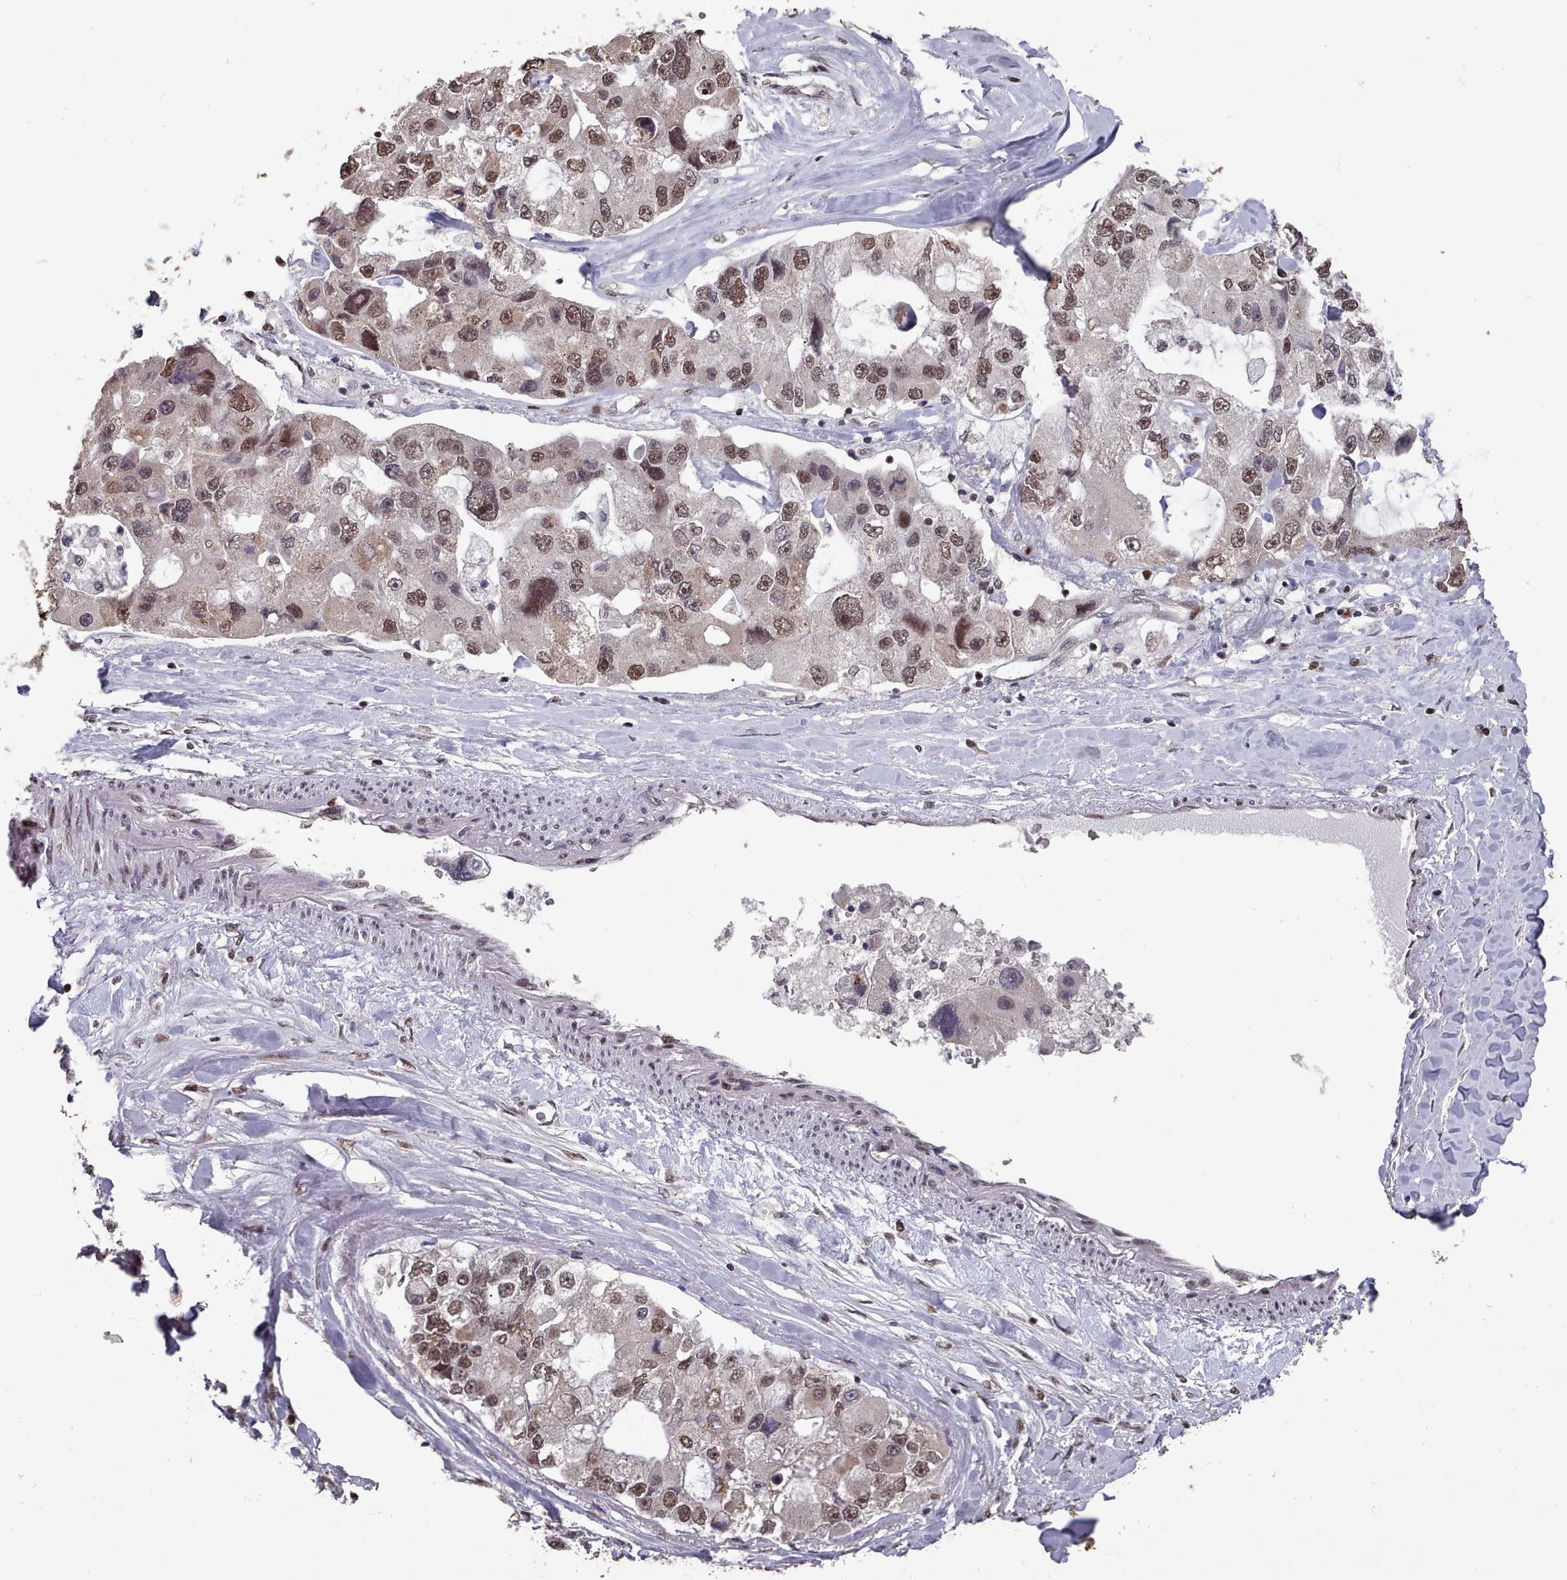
{"staining": {"intensity": "moderate", "quantity": ">75%", "location": "nuclear"}, "tissue": "lung cancer", "cell_type": "Tumor cells", "image_type": "cancer", "snomed": [{"axis": "morphology", "description": "Adenocarcinoma, NOS"}, {"axis": "topography", "description": "Lung"}], "caption": "Immunohistochemistry (IHC) histopathology image of human adenocarcinoma (lung) stained for a protein (brown), which reveals medium levels of moderate nuclear staining in about >75% of tumor cells.", "gene": "PNRC2", "patient": {"sex": "female", "age": 54}}